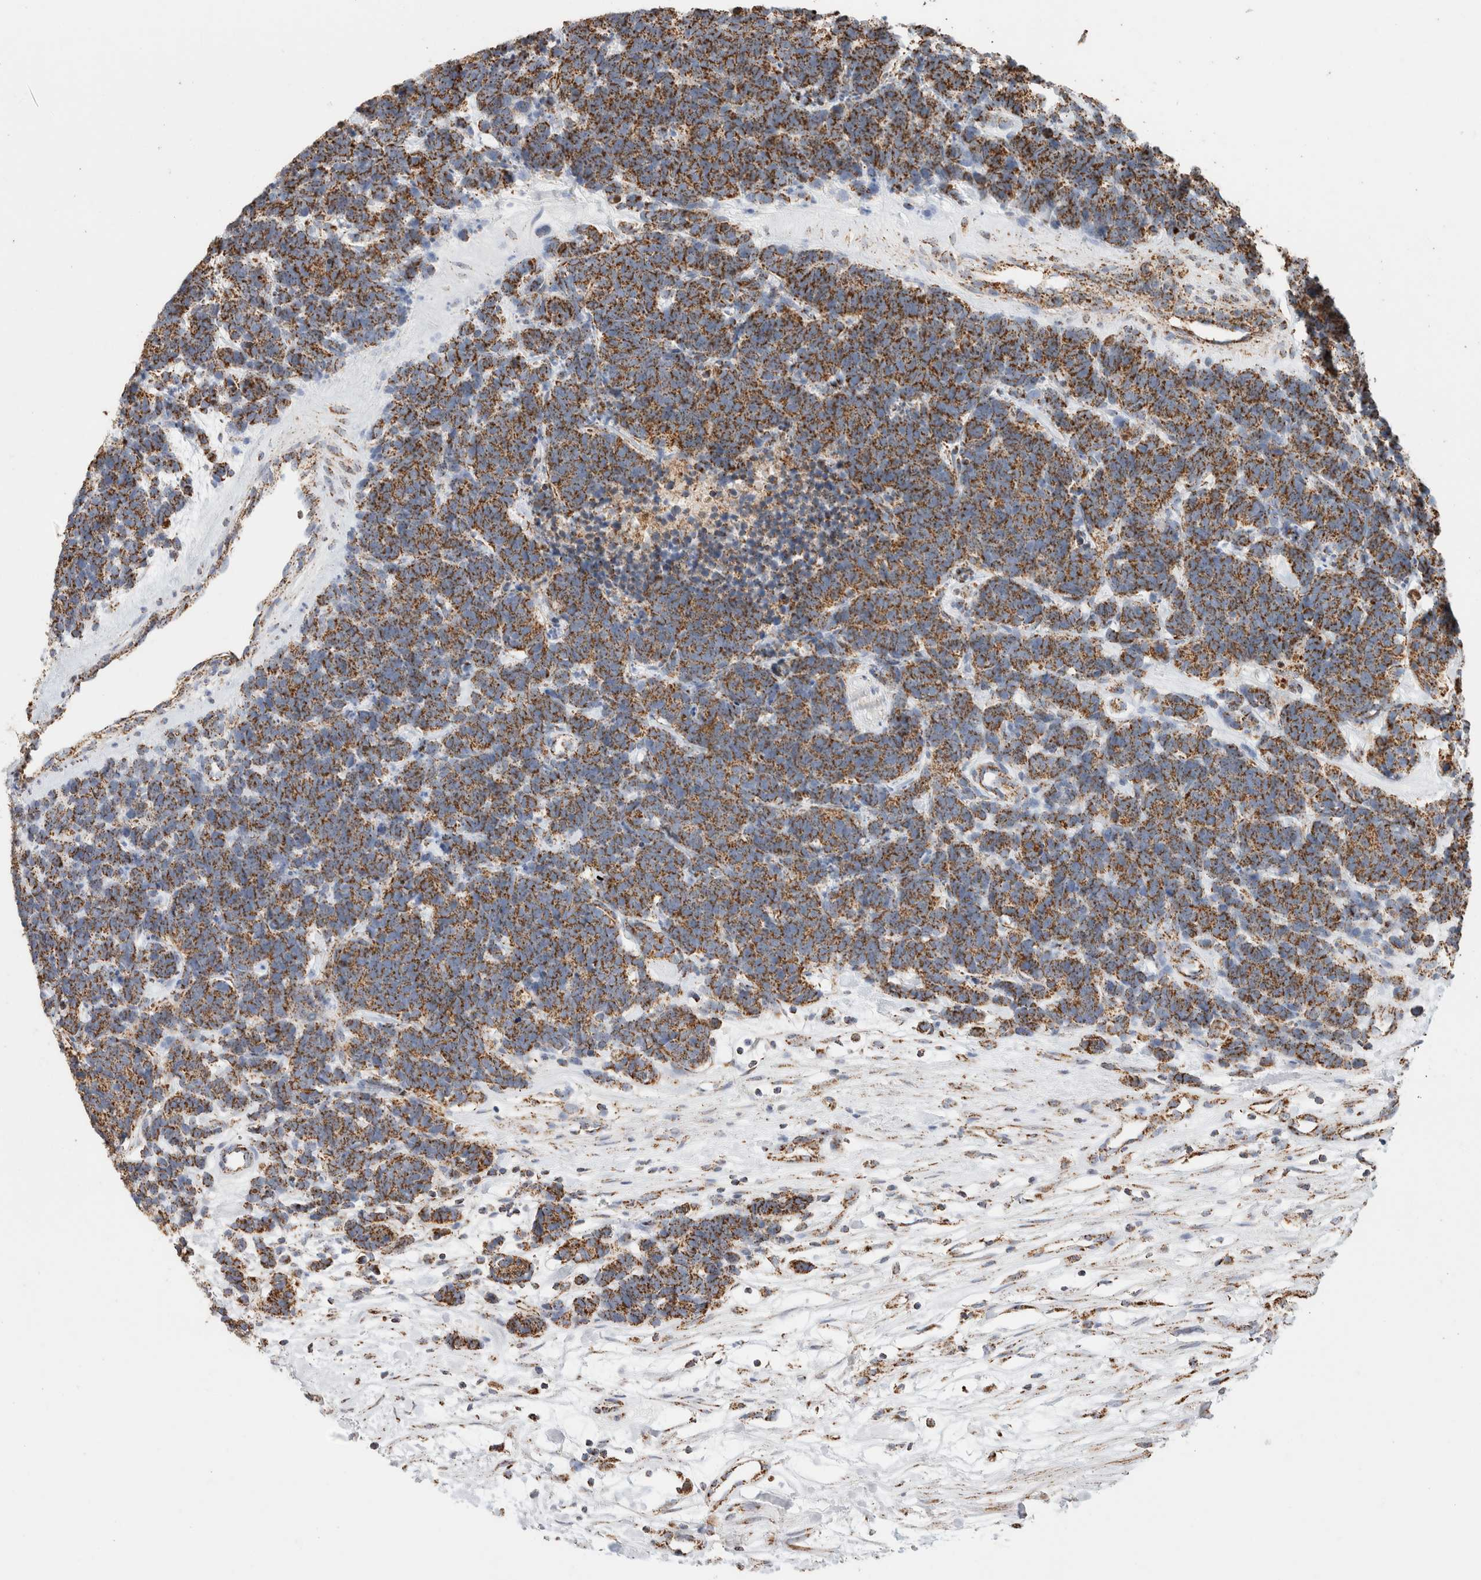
{"staining": {"intensity": "moderate", "quantity": ">75%", "location": "cytoplasmic/membranous"}, "tissue": "carcinoid", "cell_type": "Tumor cells", "image_type": "cancer", "snomed": [{"axis": "morphology", "description": "Carcinoma, NOS"}, {"axis": "morphology", "description": "Carcinoid, malignant, NOS"}, {"axis": "topography", "description": "Urinary bladder"}], "caption": "Protein staining of carcinoid (malignant) tissue displays moderate cytoplasmic/membranous staining in approximately >75% of tumor cells.", "gene": "C1QBP", "patient": {"sex": "male", "age": 57}}